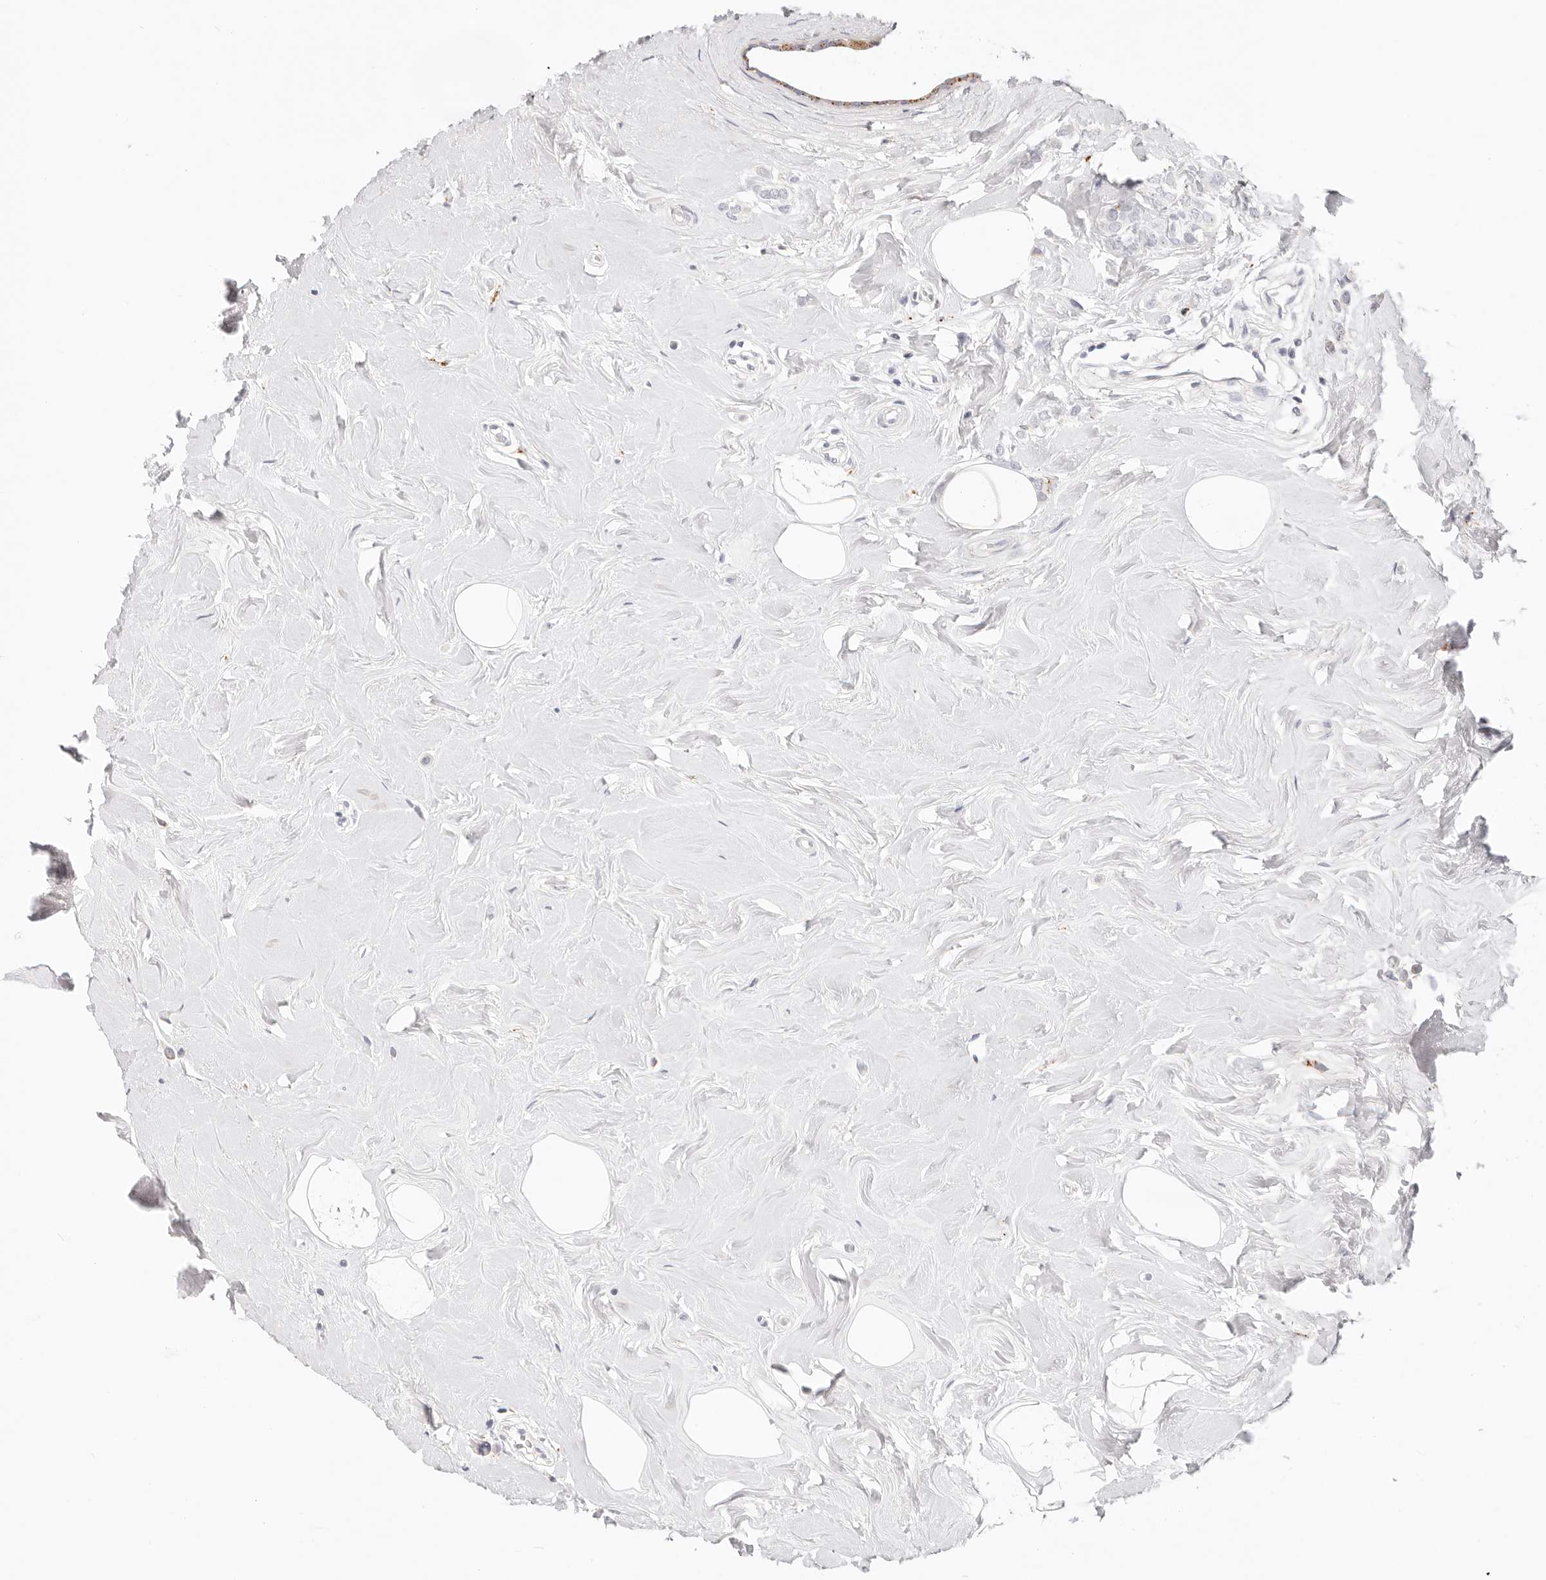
{"staining": {"intensity": "negative", "quantity": "none", "location": "none"}, "tissue": "breast cancer", "cell_type": "Tumor cells", "image_type": "cancer", "snomed": [{"axis": "morphology", "description": "Lobular carcinoma"}, {"axis": "topography", "description": "Breast"}], "caption": "The image exhibits no significant staining in tumor cells of breast cancer.", "gene": "STKLD1", "patient": {"sex": "female", "age": 47}}